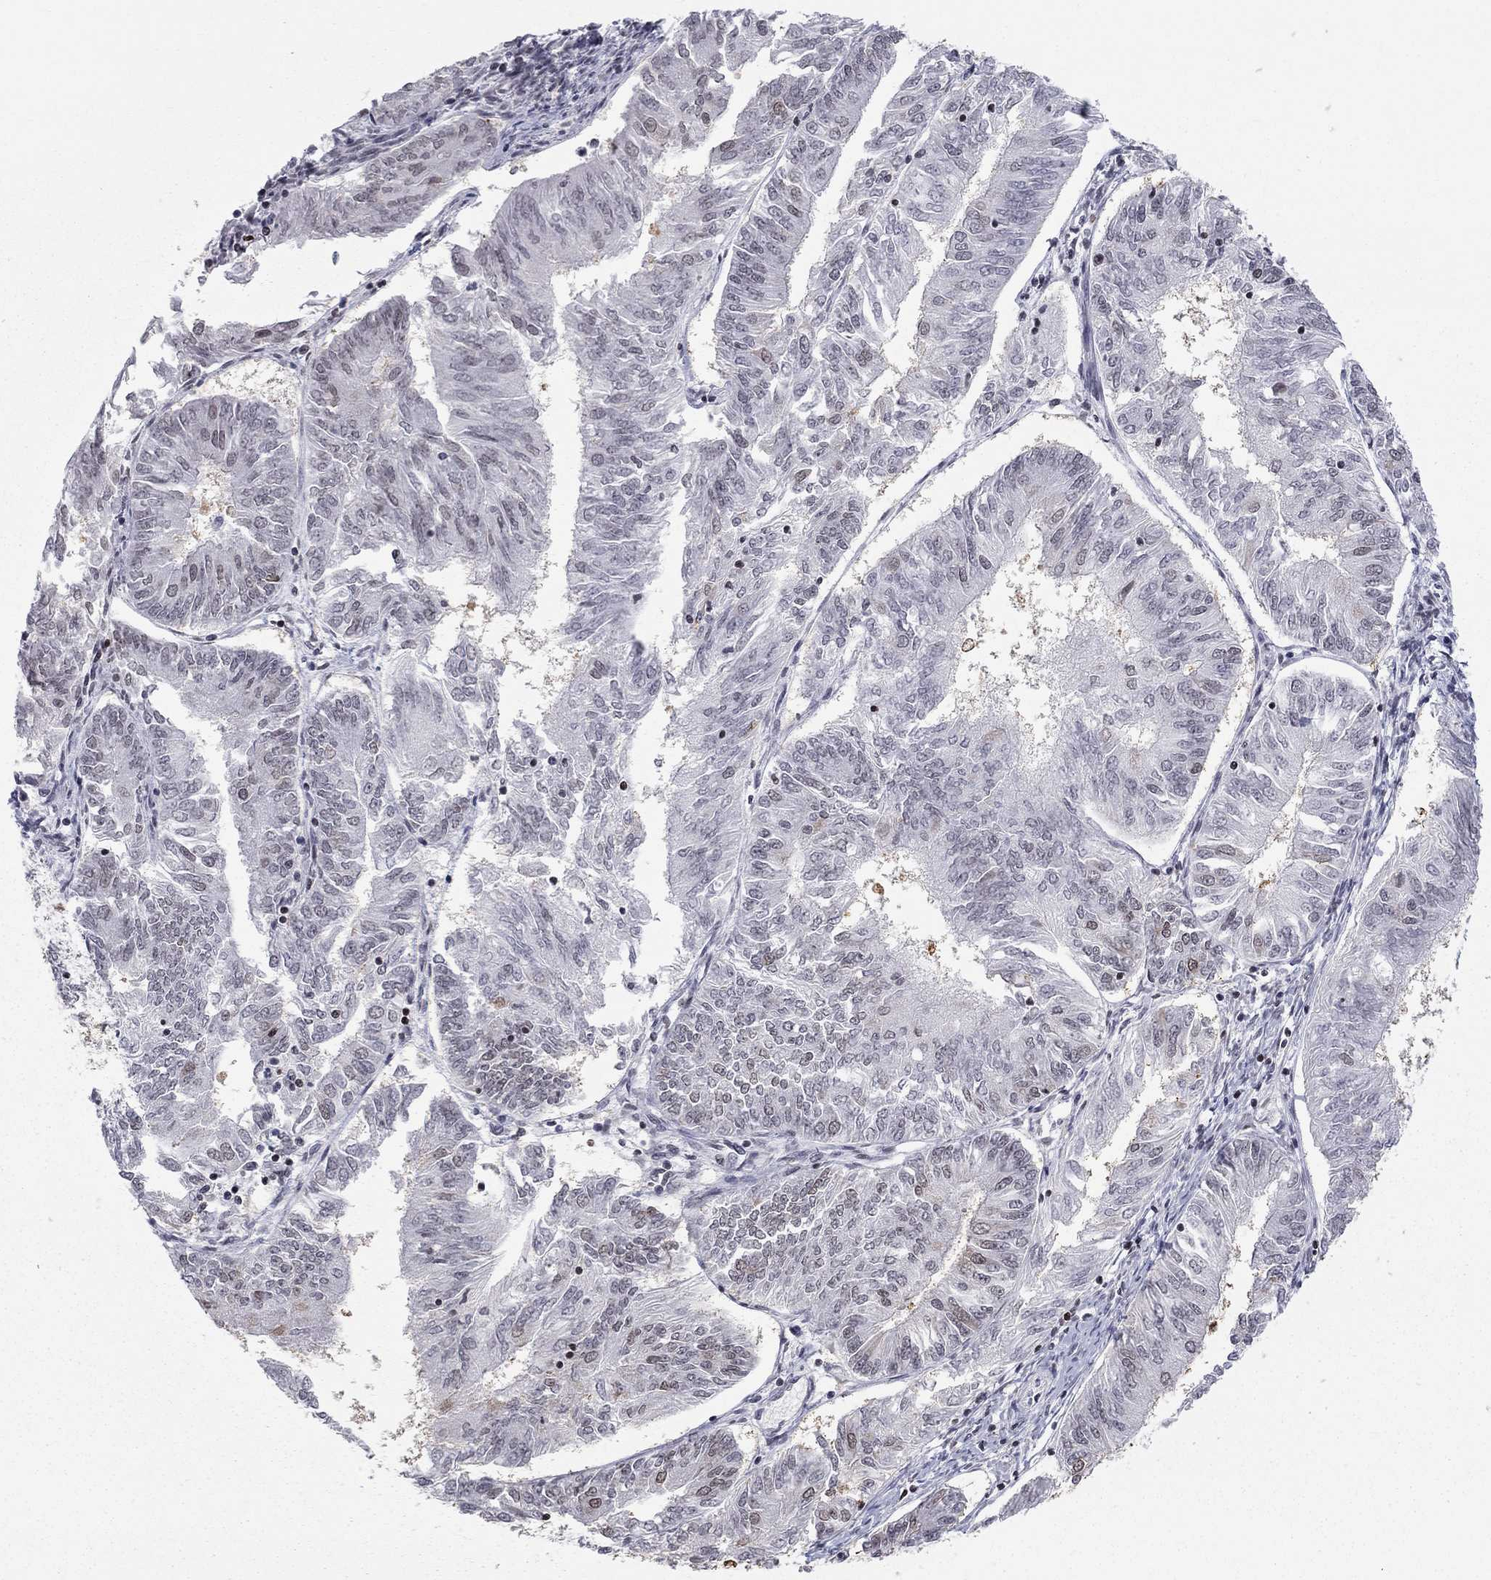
{"staining": {"intensity": "moderate", "quantity": "<25%", "location": "nuclear"}, "tissue": "endometrial cancer", "cell_type": "Tumor cells", "image_type": "cancer", "snomed": [{"axis": "morphology", "description": "Adenocarcinoma, NOS"}, {"axis": "topography", "description": "Endometrium"}], "caption": "Protein staining demonstrates moderate nuclear expression in approximately <25% of tumor cells in endometrial cancer. (DAB (3,3'-diaminobenzidine) IHC with brightfield microscopy, high magnification).", "gene": "H2AX", "patient": {"sex": "female", "age": 58}}